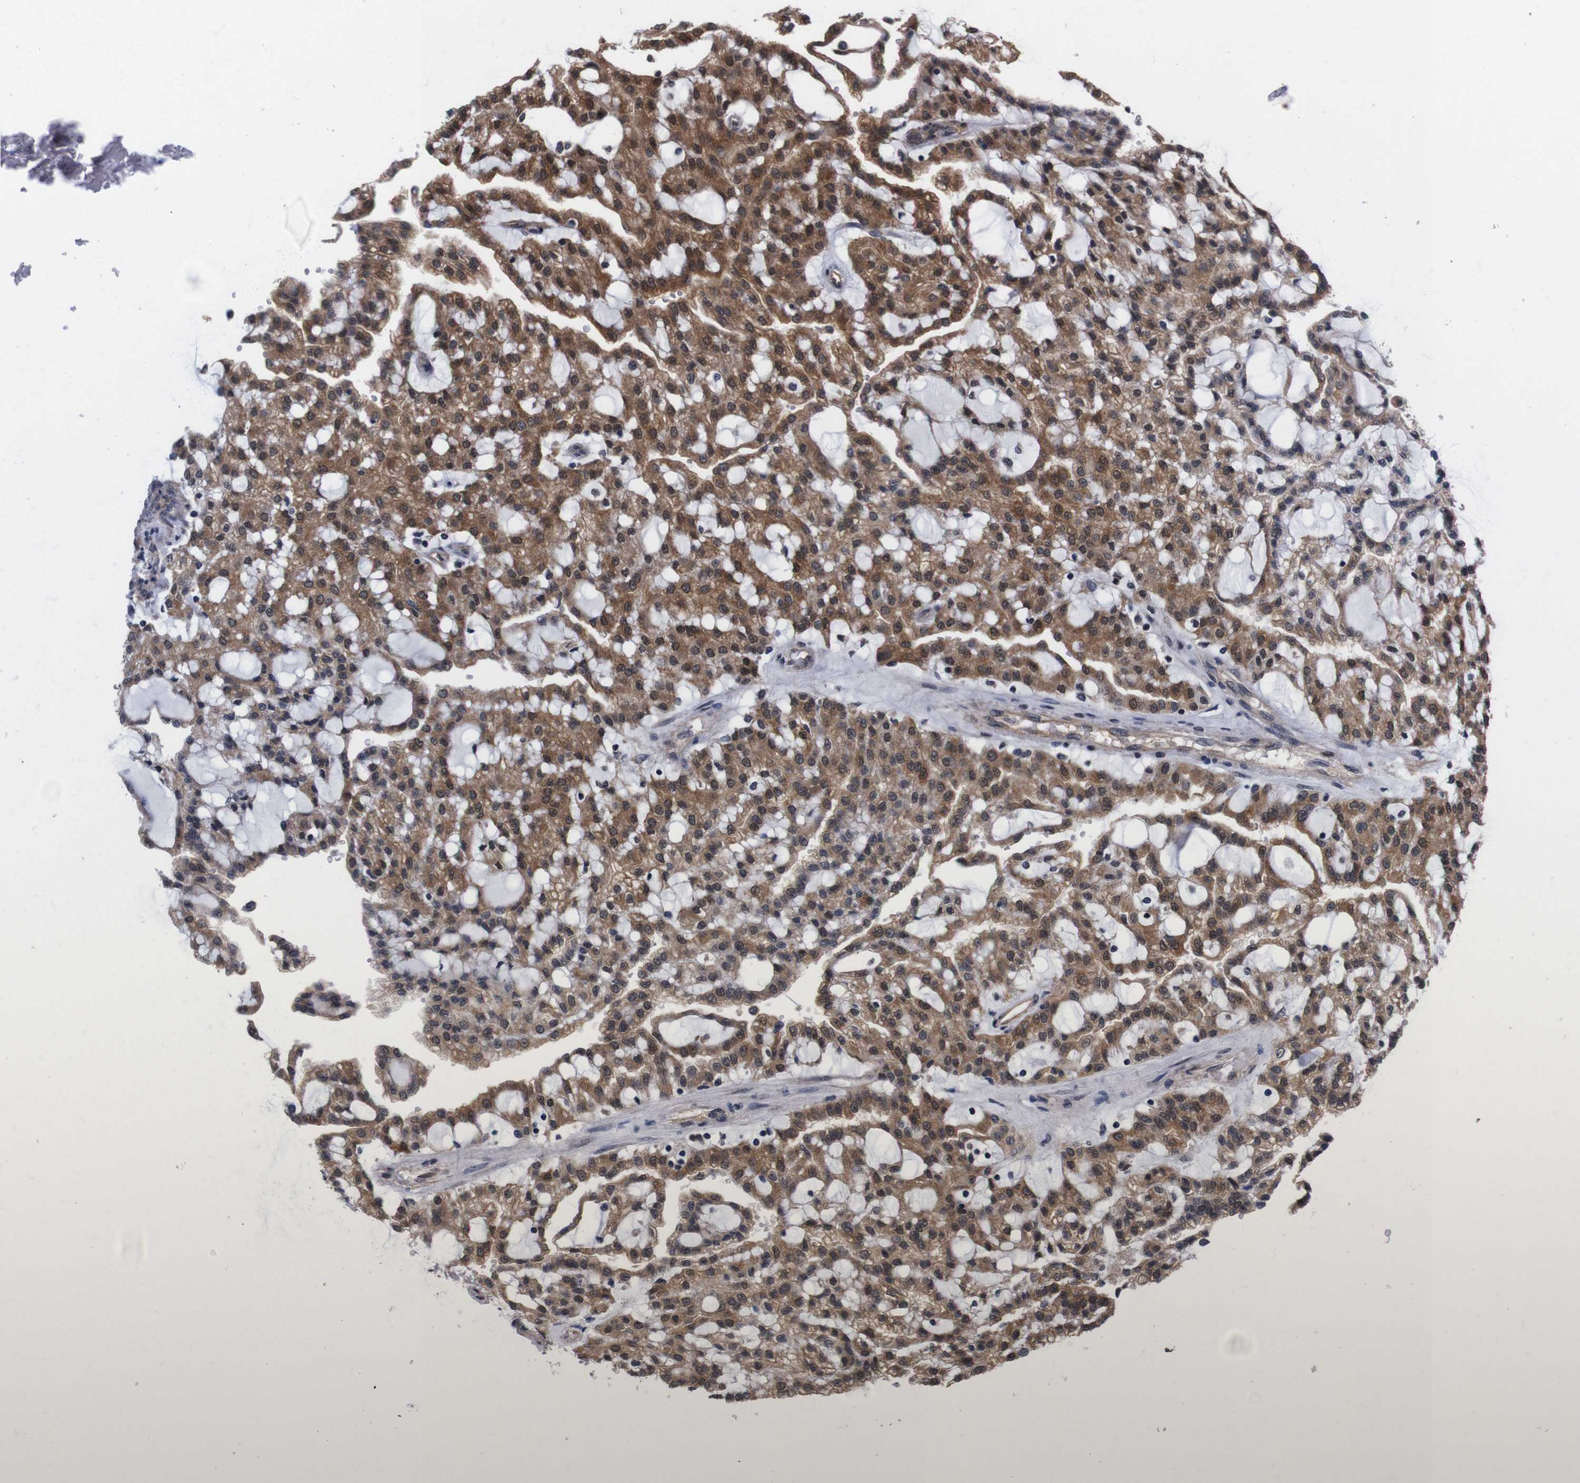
{"staining": {"intensity": "moderate", "quantity": ">75%", "location": "cytoplasmic/membranous"}, "tissue": "renal cancer", "cell_type": "Tumor cells", "image_type": "cancer", "snomed": [{"axis": "morphology", "description": "Adenocarcinoma, NOS"}, {"axis": "topography", "description": "Kidney"}], "caption": "Protein staining by immunohistochemistry (IHC) reveals moderate cytoplasmic/membranous staining in approximately >75% of tumor cells in renal cancer (adenocarcinoma).", "gene": "UBQLN2", "patient": {"sex": "male", "age": 63}}